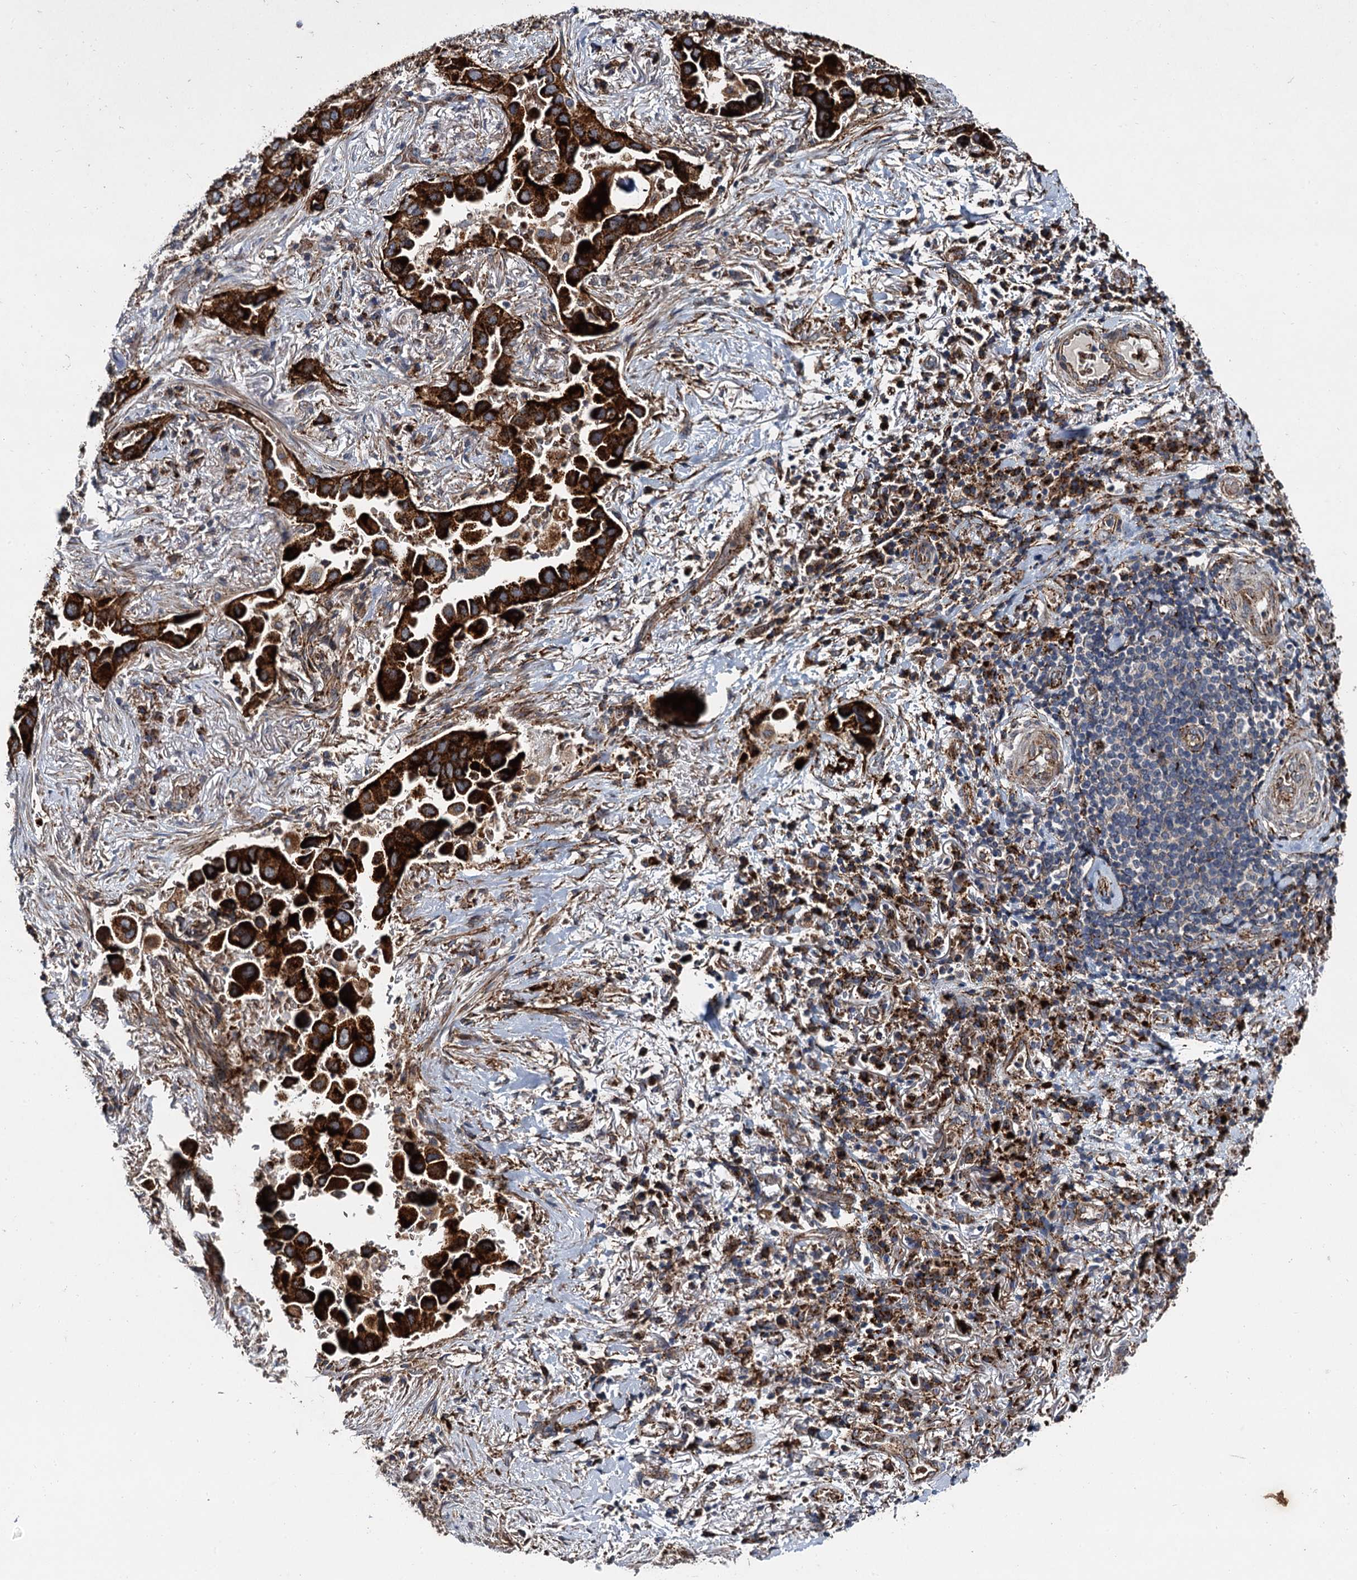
{"staining": {"intensity": "strong", "quantity": ">75%", "location": "cytoplasmic/membranous"}, "tissue": "lung cancer", "cell_type": "Tumor cells", "image_type": "cancer", "snomed": [{"axis": "morphology", "description": "Adenocarcinoma, NOS"}, {"axis": "topography", "description": "Lung"}], "caption": "Immunohistochemical staining of adenocarcinoma (lung) exhibits high levels of strong cytoplasmic/membranous positivity in approximately >75% of tumor cells.", "gene": "GBA1", "patient": {"sex": "female", "age": 76}}